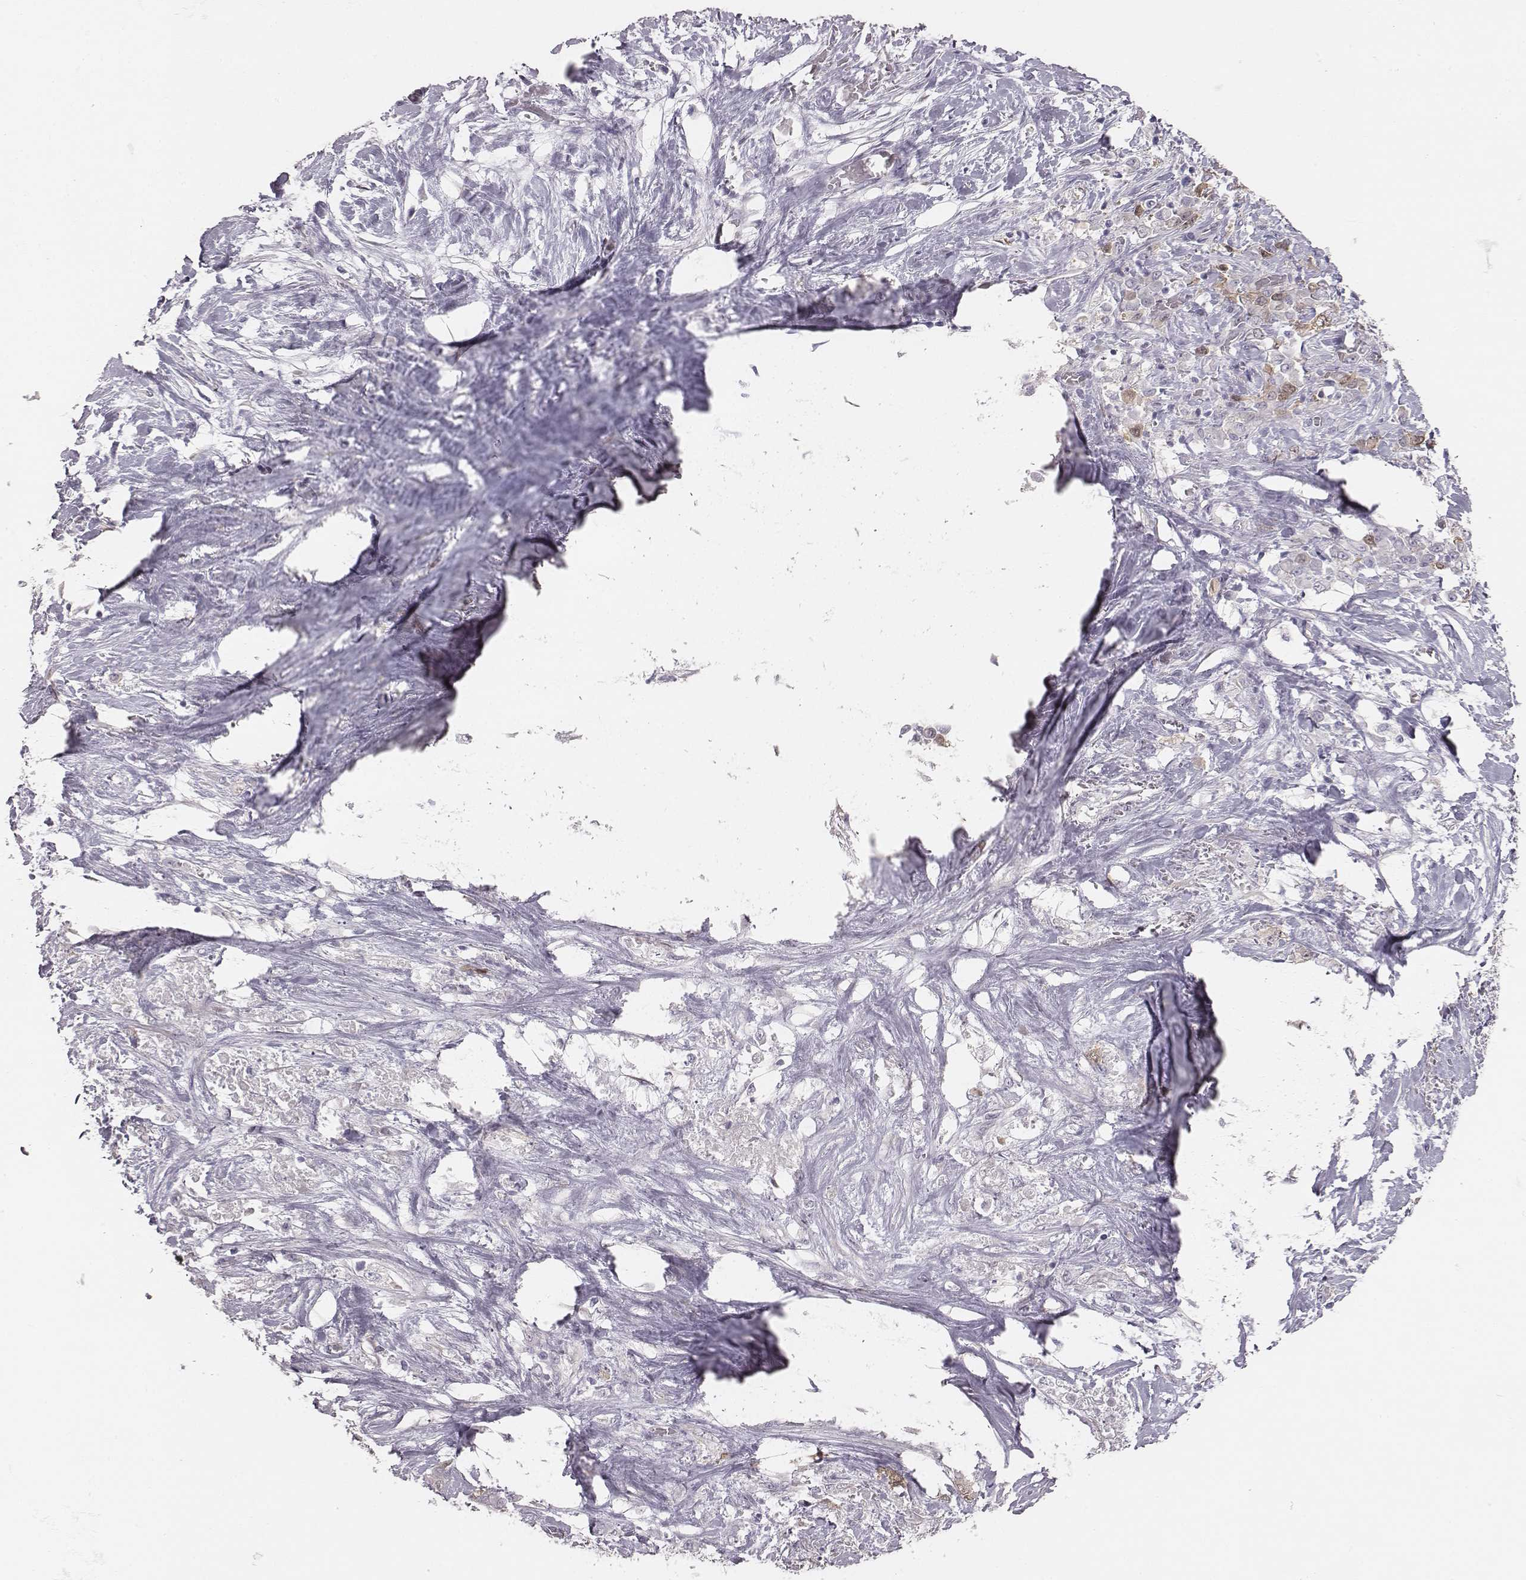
{"staining": {"intensity": "negative", "quantity": "none", "location": "none"}, "tissue": "stomach cancer", "cell_type": "Tumor cells", "image_type": "cancer", "snomed": [{"axis": "morphology", "description": "Adenocarcinoma, NOS"}, {"axis": "topography", "description": "Stomach"}], "caption": "The IHC photomicrograph has no significant staining in tumor cells of stomach cancer (adenocarcinoma) tissue. (Stains: DAB (3,3'-diaminobenzidine) immunohistochemistry (IHC) with hematoxylin counter stain, Microscopy: brightfield microscopy at high magnification).", "gene": "PBK", "patient": {"sex": "female", "age": 76}}